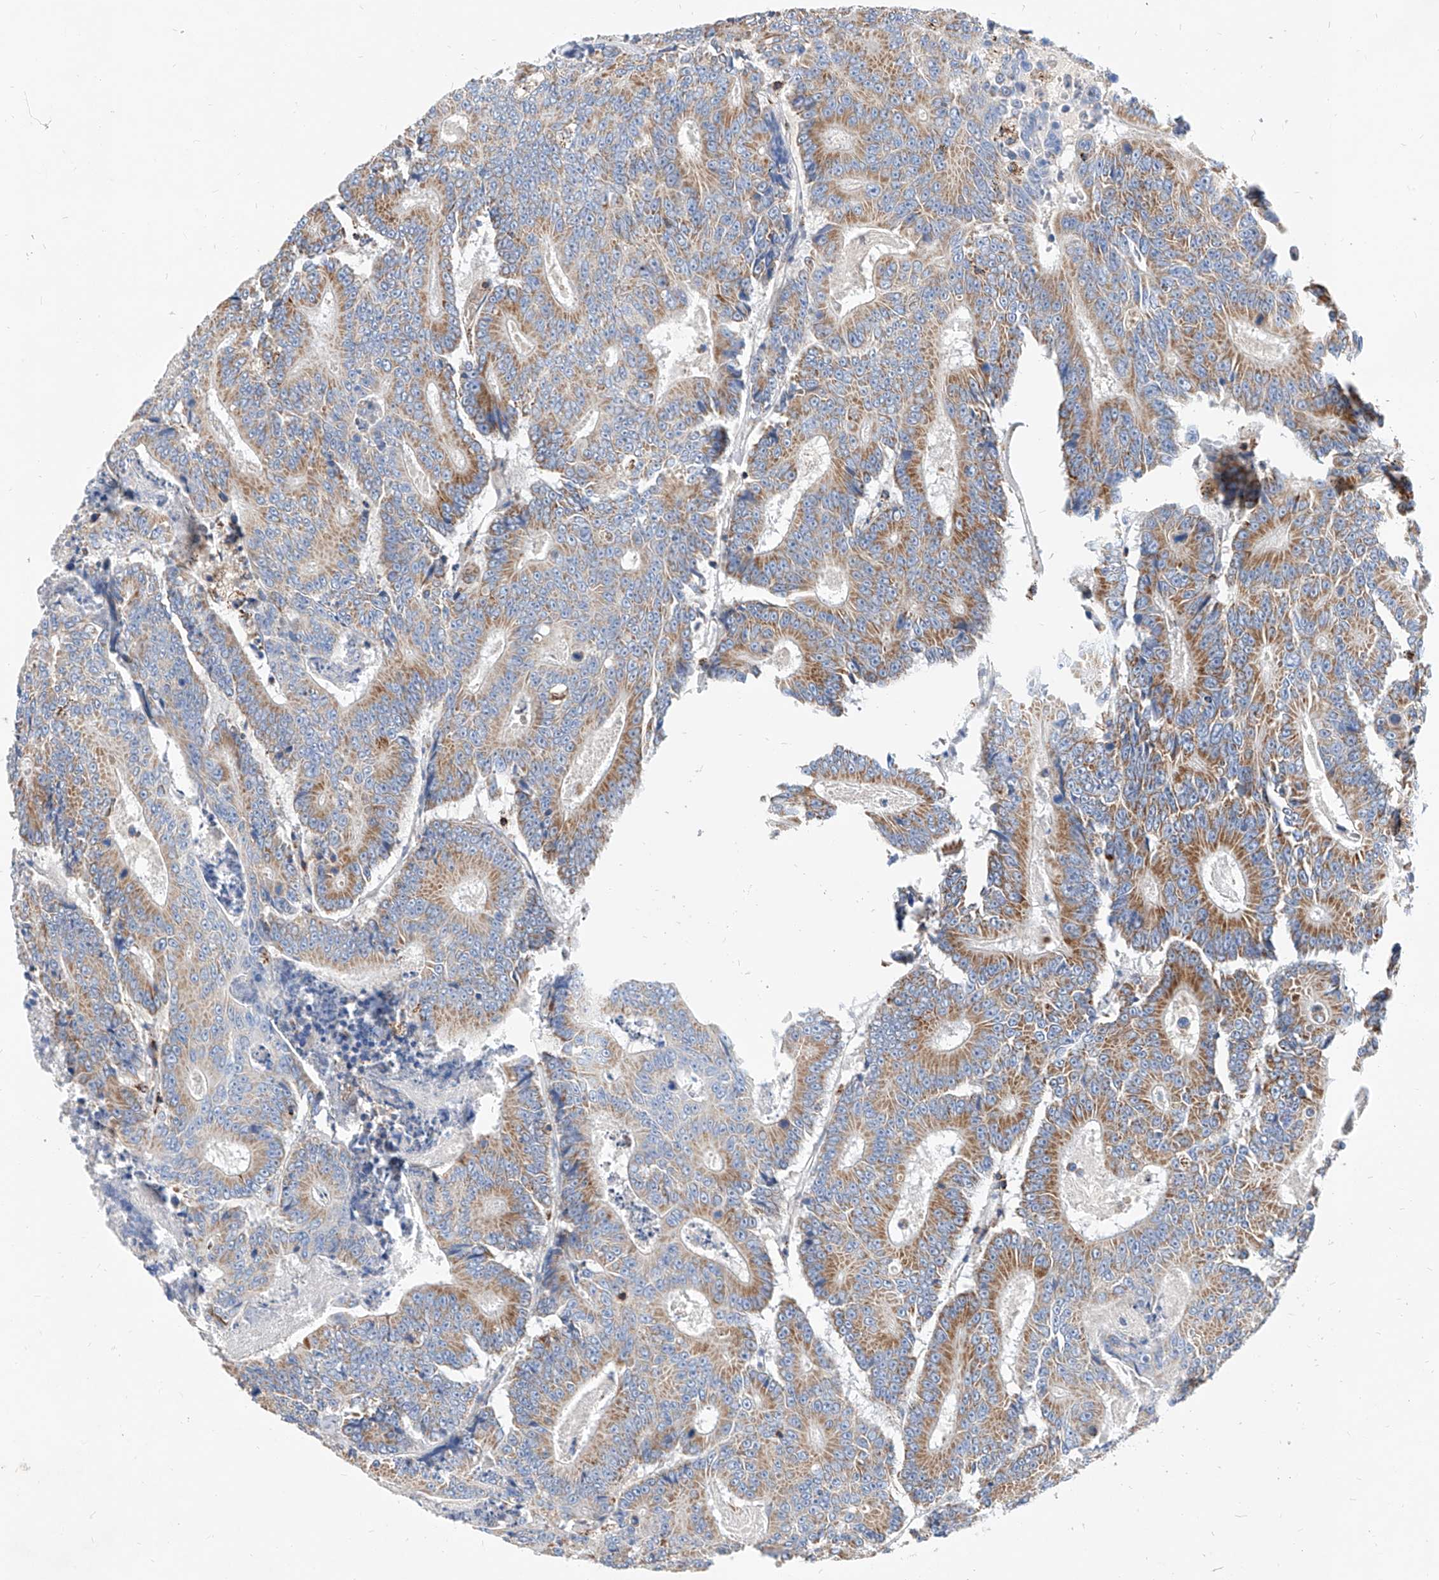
{"staining": {"intensity": "moderate", "quantity": ">75%", "location": "cytoplasmic/membranous"}, "tissue": "colorectal cancer", "cell_type": "Tumor cells", "image_type": "cancer", "snomed": [{"axis": "morphology", "description": "Adenocarcinoma, NOS"}, {"axis": "topography", "description": "Colon"}], "caption": "A medium amount of moderate cytoplasmic/membranous expression is seen in approximately >75% of tumor cells in colorectal adenocarcinoma tissue. (Stains: DAB (3,3'-diaminobenzidine) in brown, nuclei in blue, Microscopy: brightfield microscopy at high magnification).", "gene": "CPNE5", "patient": {"sex": "male", "age": 83}}